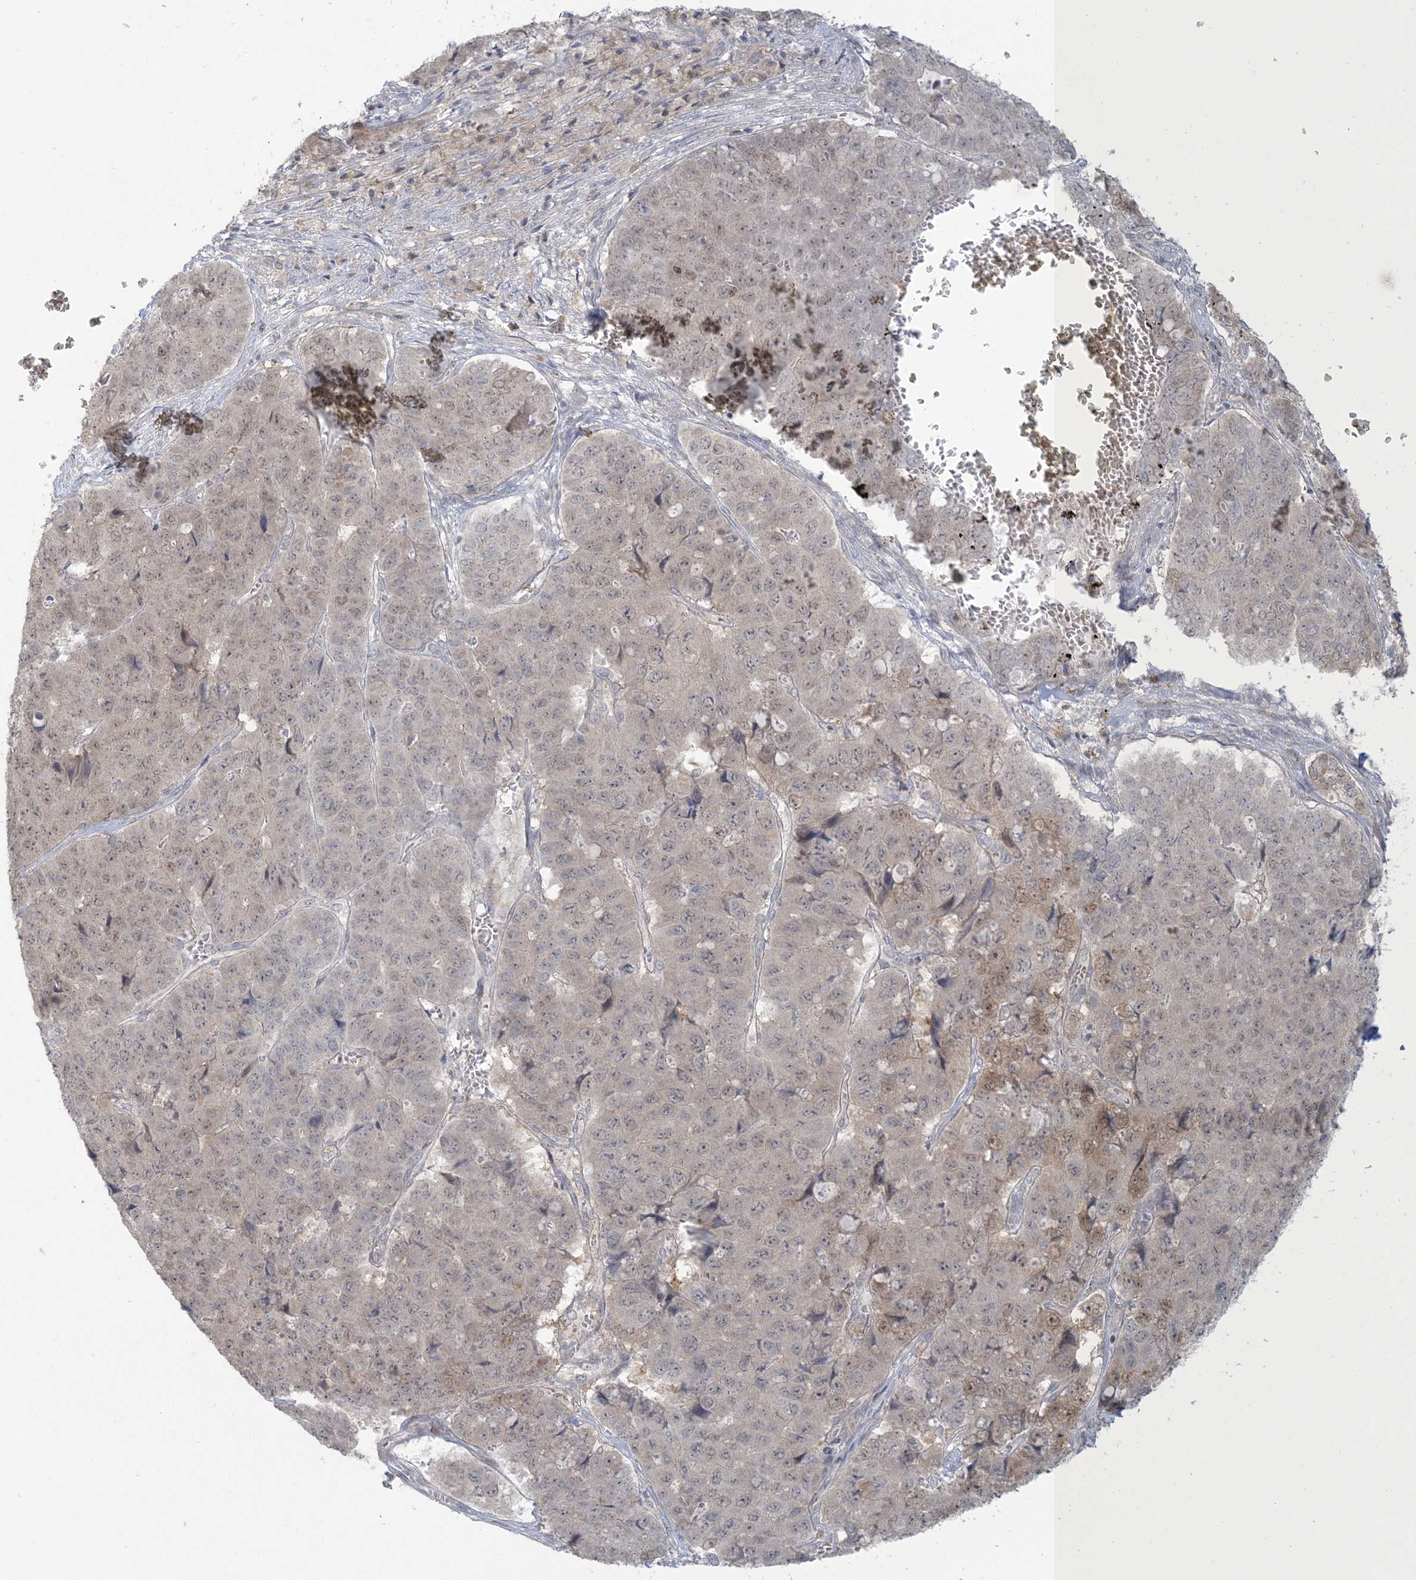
{"staining": {"intensity": "weak", "quantity": "<25%", "location": "nuclear"}, "tissue": "pancreatic cancer", "cell_type": "Tumor cells", "image_type": "cancer", "snomed": [{"axis": "morphology", "description": "Adenocarcinoma, NOS"}, {"axis": "topography", "description": "Pancreas"}], "caption": "Pancreatic adenocarcinoma was stained to show a protein in brown. There is no significant staining in tumor cells.", "gene": "NRBP2", "patient": {"sex": "male", "age": 50}}